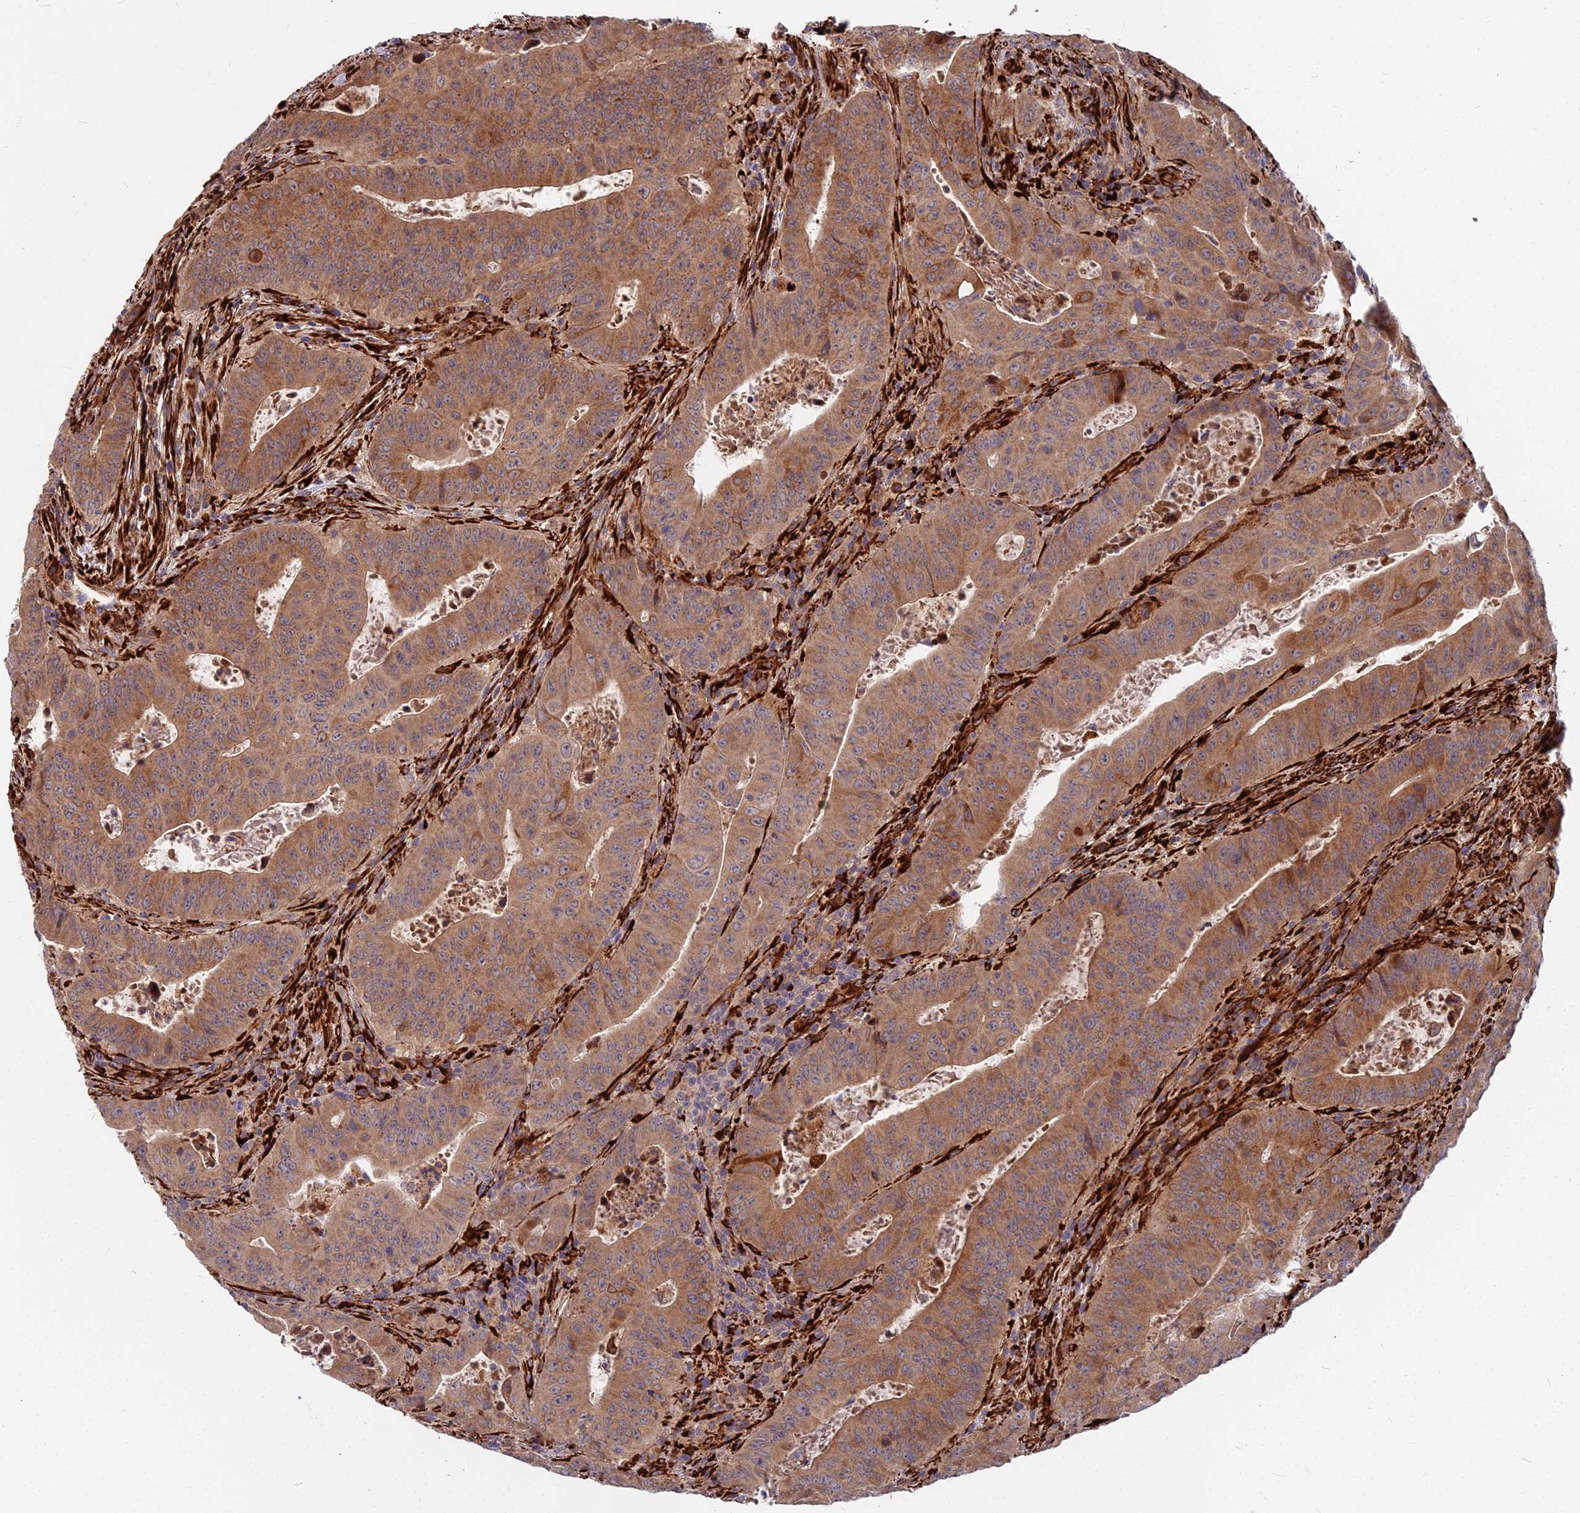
{"staining": {"intensity": "moderate", "quantity": ">75%", "location": "cytoplasmic/membranous"}, "tissue": "colorectal cancer", "cell_type": "Tumor cells", "image_type": "cancer", "snomed": [{"axis": "morphology", "description": "Adenocarcinoma, NOS"}, {"axis": "topography", "description": "Rectum"}], "caption": "This image reveals colorectal cancer (adenocarcinoma) stained with IHC to label a protein in brown. The cytoplasmic/membranous of tumor cells show moderate positivity for the protein. Nuclei are counter-stained blue.", "gene": "NDUFAF7", "patient": {"sex": "female", "age": 75}}